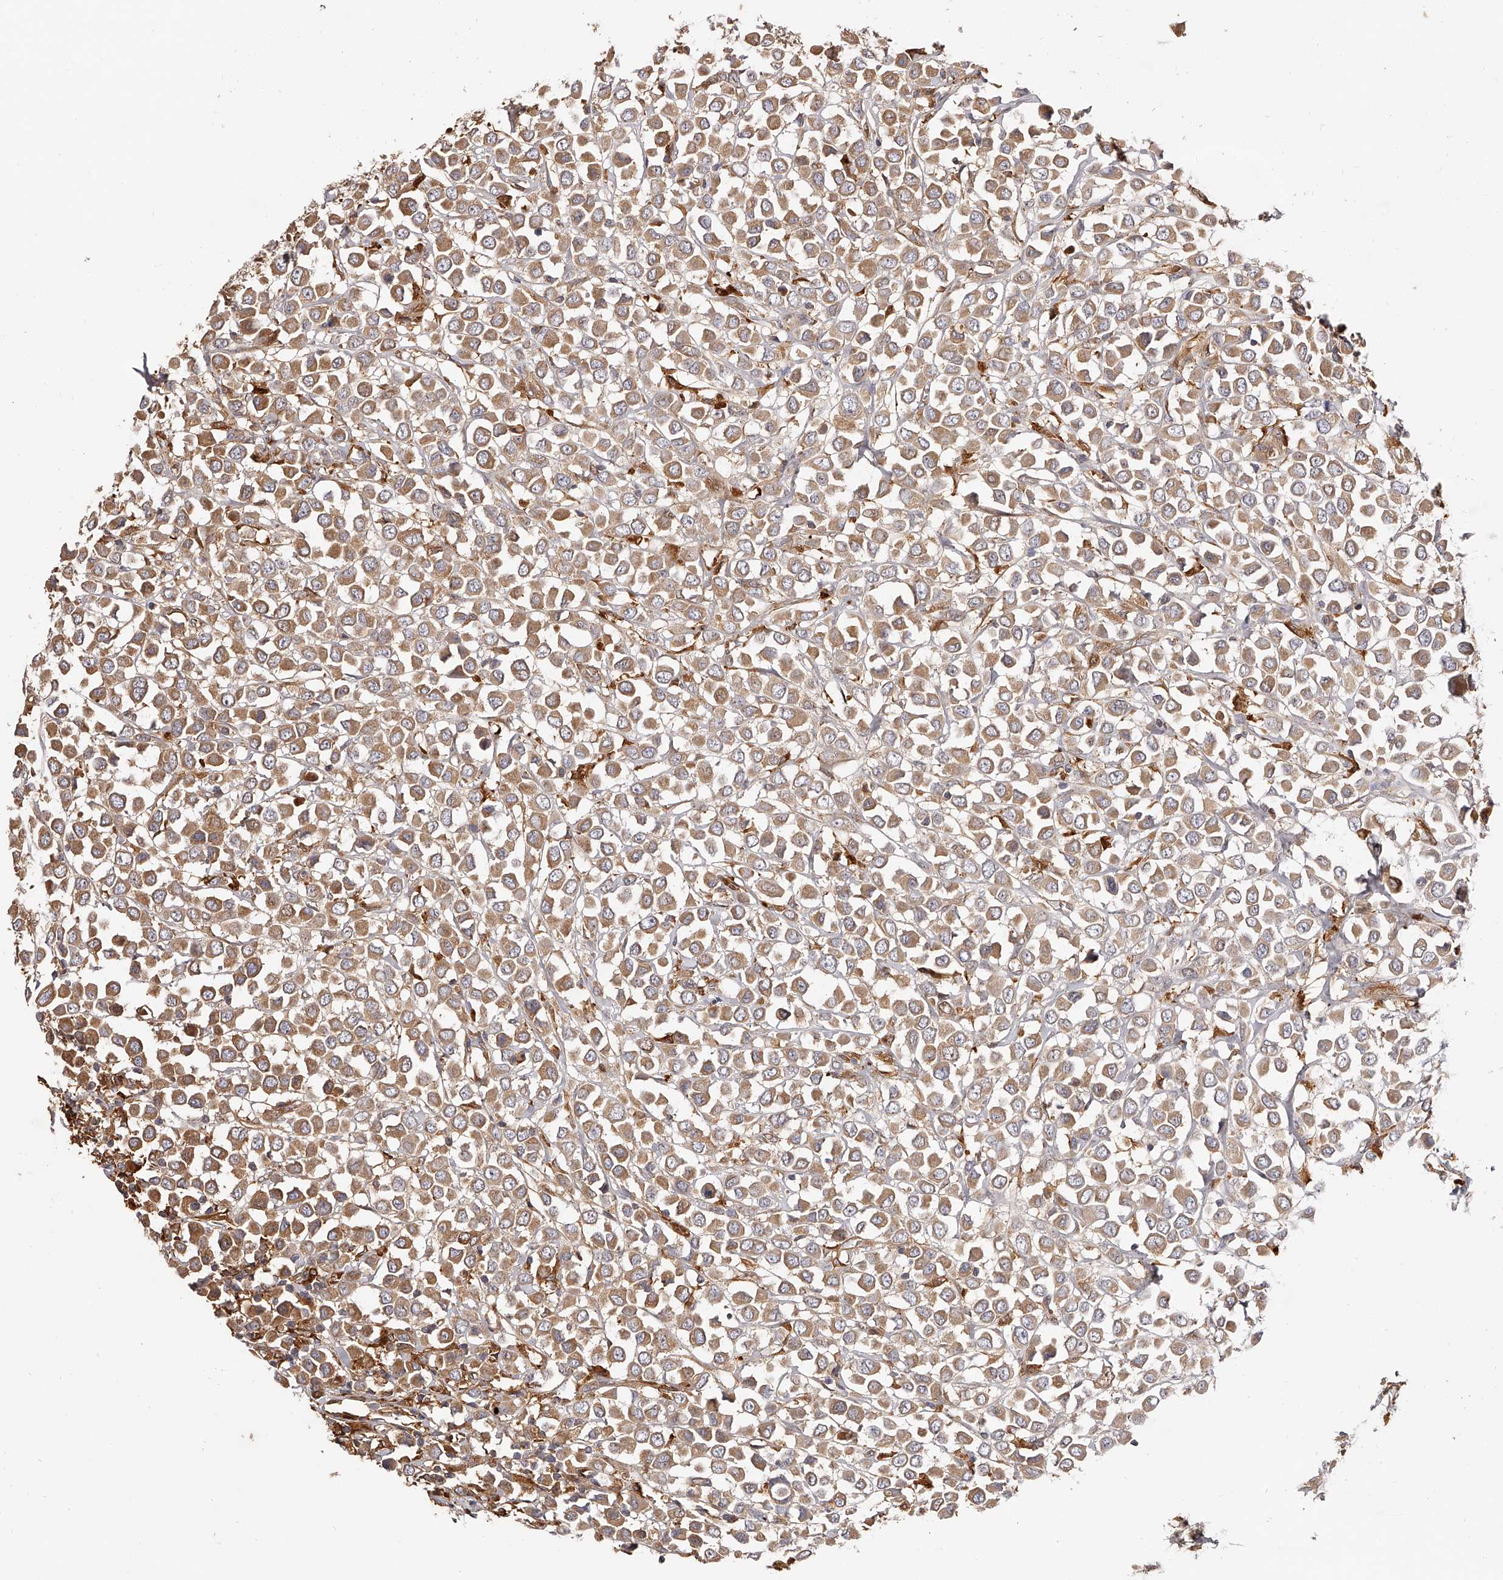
{"staining": {"intensity": "moderate", "quantity": ">75%", "location": "cytoplasmic/membranous"}, "tissue": "breast cancer", "cell_type": "Tumor cells", "image_type": "cancer", "snomed": [{"axis": "morphology", "description": "Duct carcinoma"}, {"axis": "topography", "description": "Breast"}], "caption": "Breast cancer was stained to show a protein in brown. There is medium levels of moderate cytoplasmic/membranous positivity in about >75% of tumor cells.", "gene": "LAP3", "patient": {"sex": "female", "age": 61}}